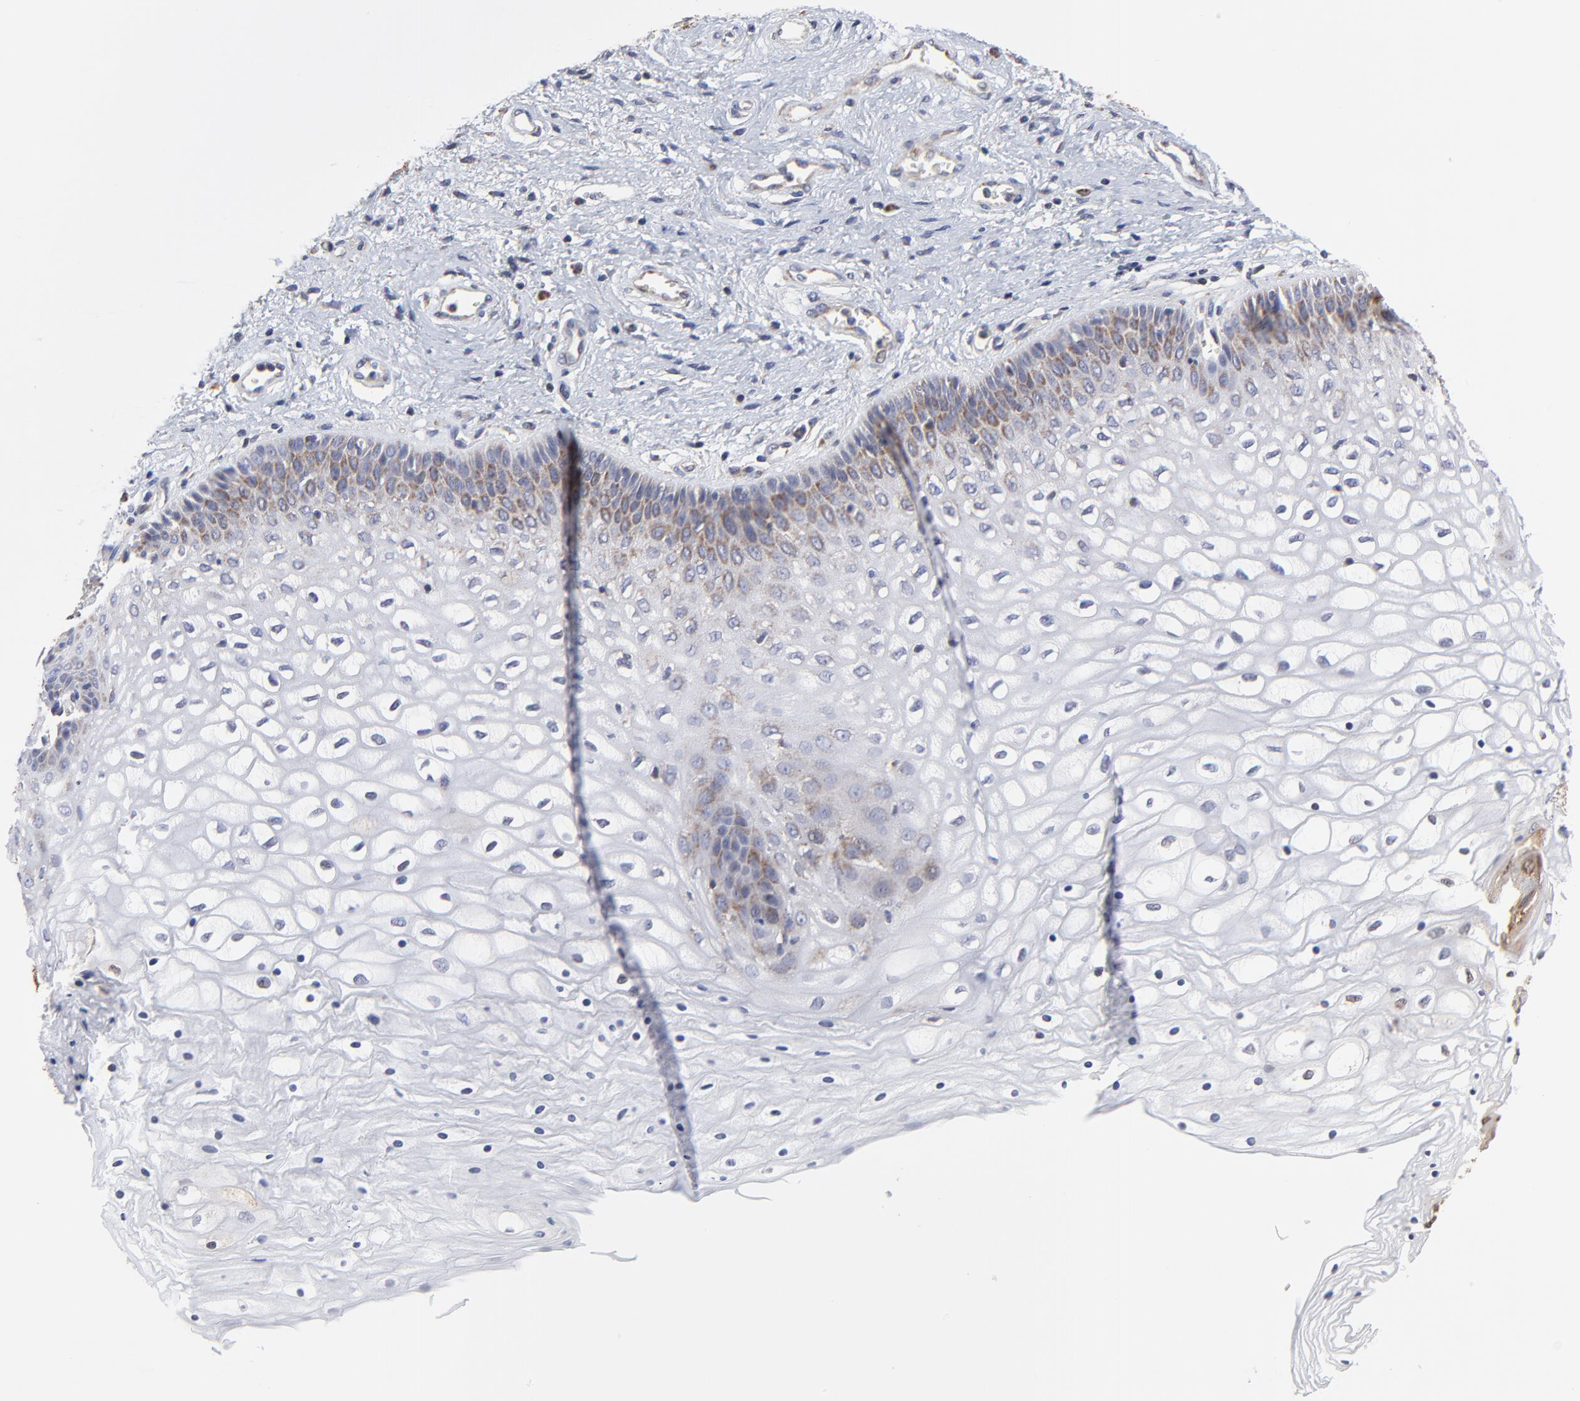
{"staining": {"intensity": "negative", "quantity": "none", "location": "none"}, "tissue": "vagina", "cell_type": "Squamous epithelial cells", "image_type": "normal", "snomed": [{"axis": "morphology", "description": "Normal tissue, NOS"}, {"axis": "topography", "description": "Vagina"}], "caption": "This is a image of IHC staining of normal vagina, which shows no staining in squamous epithelial cells.", "gene": "ZNF550", "patient": {"sex": "female", "age": 34}}